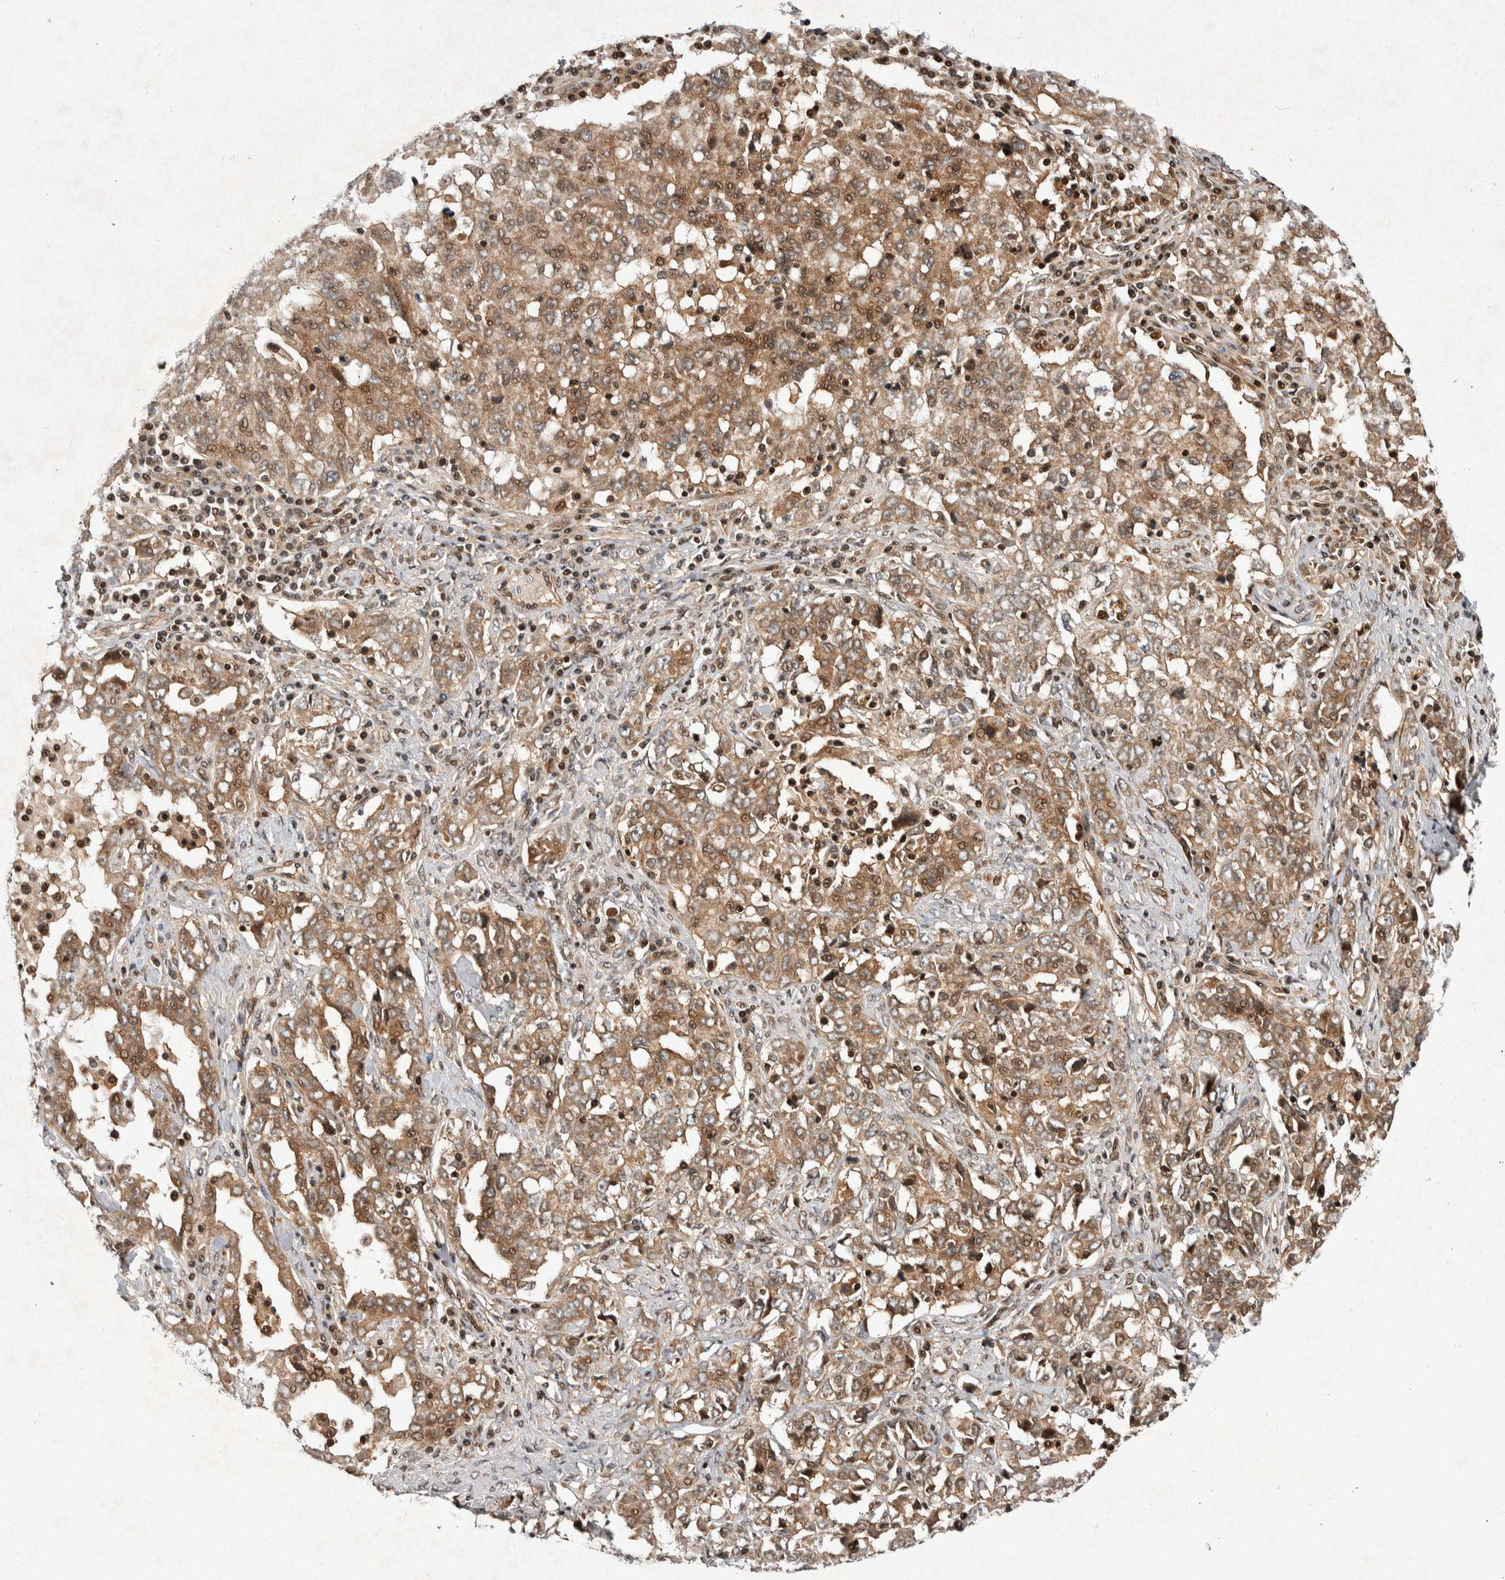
{"staining": {"intensity": "moderate", "quantity": ">75%", "location": "cytoplasmic/membranous,nuclear"}, "tissue": "ovarian cancer", "cell_type": "Tumor cells", "image_type": "cancer", "snomed": [{"axis": "morphology", "description": "Carcinoma, endometroid"}, {"axis": "topography", "description": "Ovary"}], "caption": "Immunohistochemical staining of ovarian cancer (endometroid carcinoma) shows moderate cytoplasmic/membranous and nuclear protein expression in about >75% of tumor cells.", "gene": "ARFGEF1", "patient": {"sex": "female", "age": 62}}